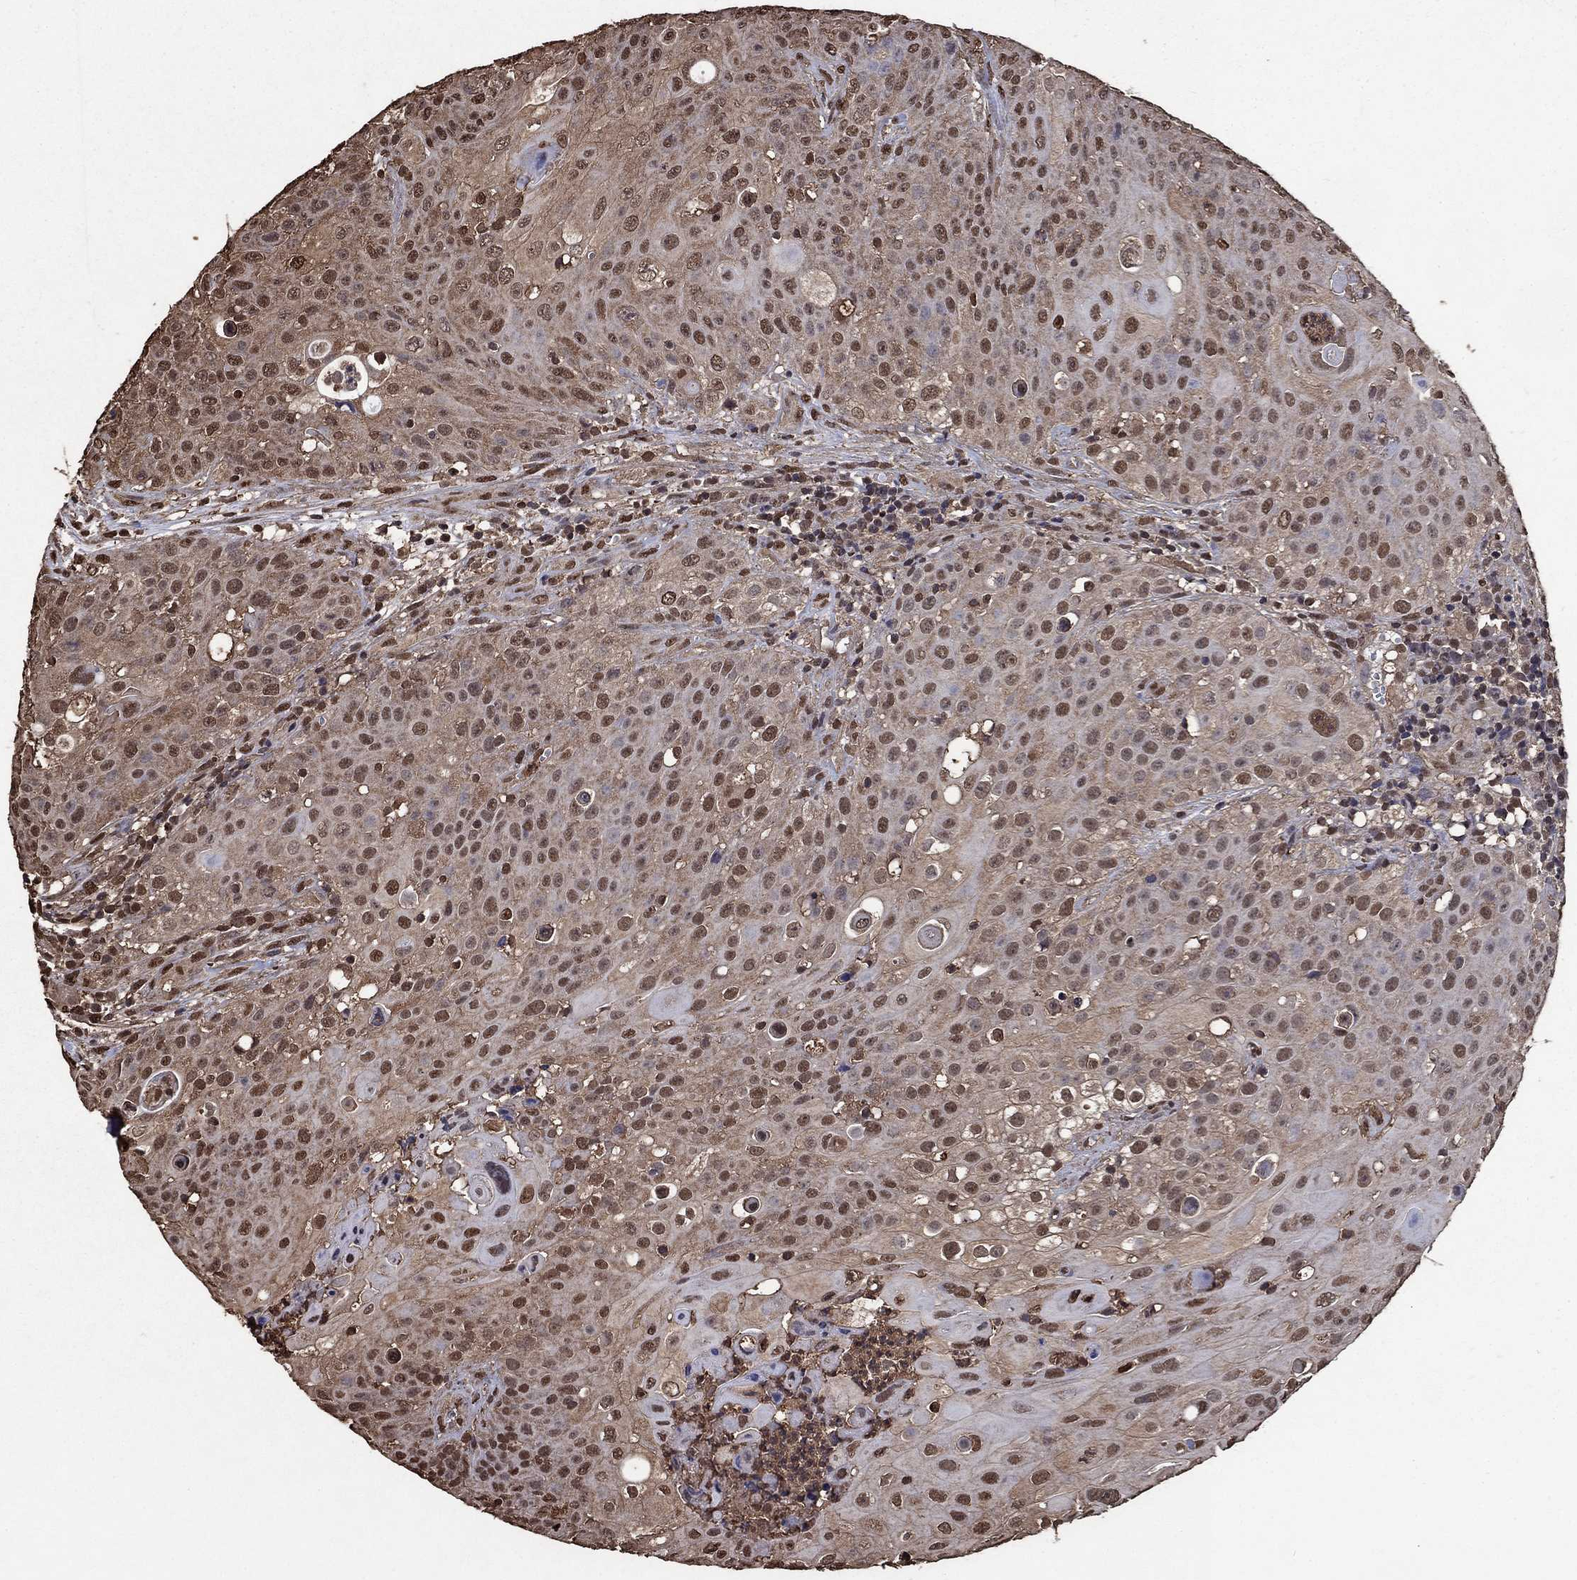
{"staining": {"intensity": "moderate", "quantity": "25%-75%", "location": "nuclear"}, "tissue": "urothelial cancer", "cell_type": "Tumor cells", "image_type": "cancer", "snomed": [{"axis": "morphology", "description": "Urothelial carcinoma, High grade"}, {"axis": "topography", "description": "Urinary bladder"}], "caption": "Immunohistochemical staining of human high-grade urothelial carcinoma reveals moderate nuclear protein positivity in about 25%-75% of tumor cells.", "gene": "GAPDH", "patient": {"sex": "female", "age": 79}}